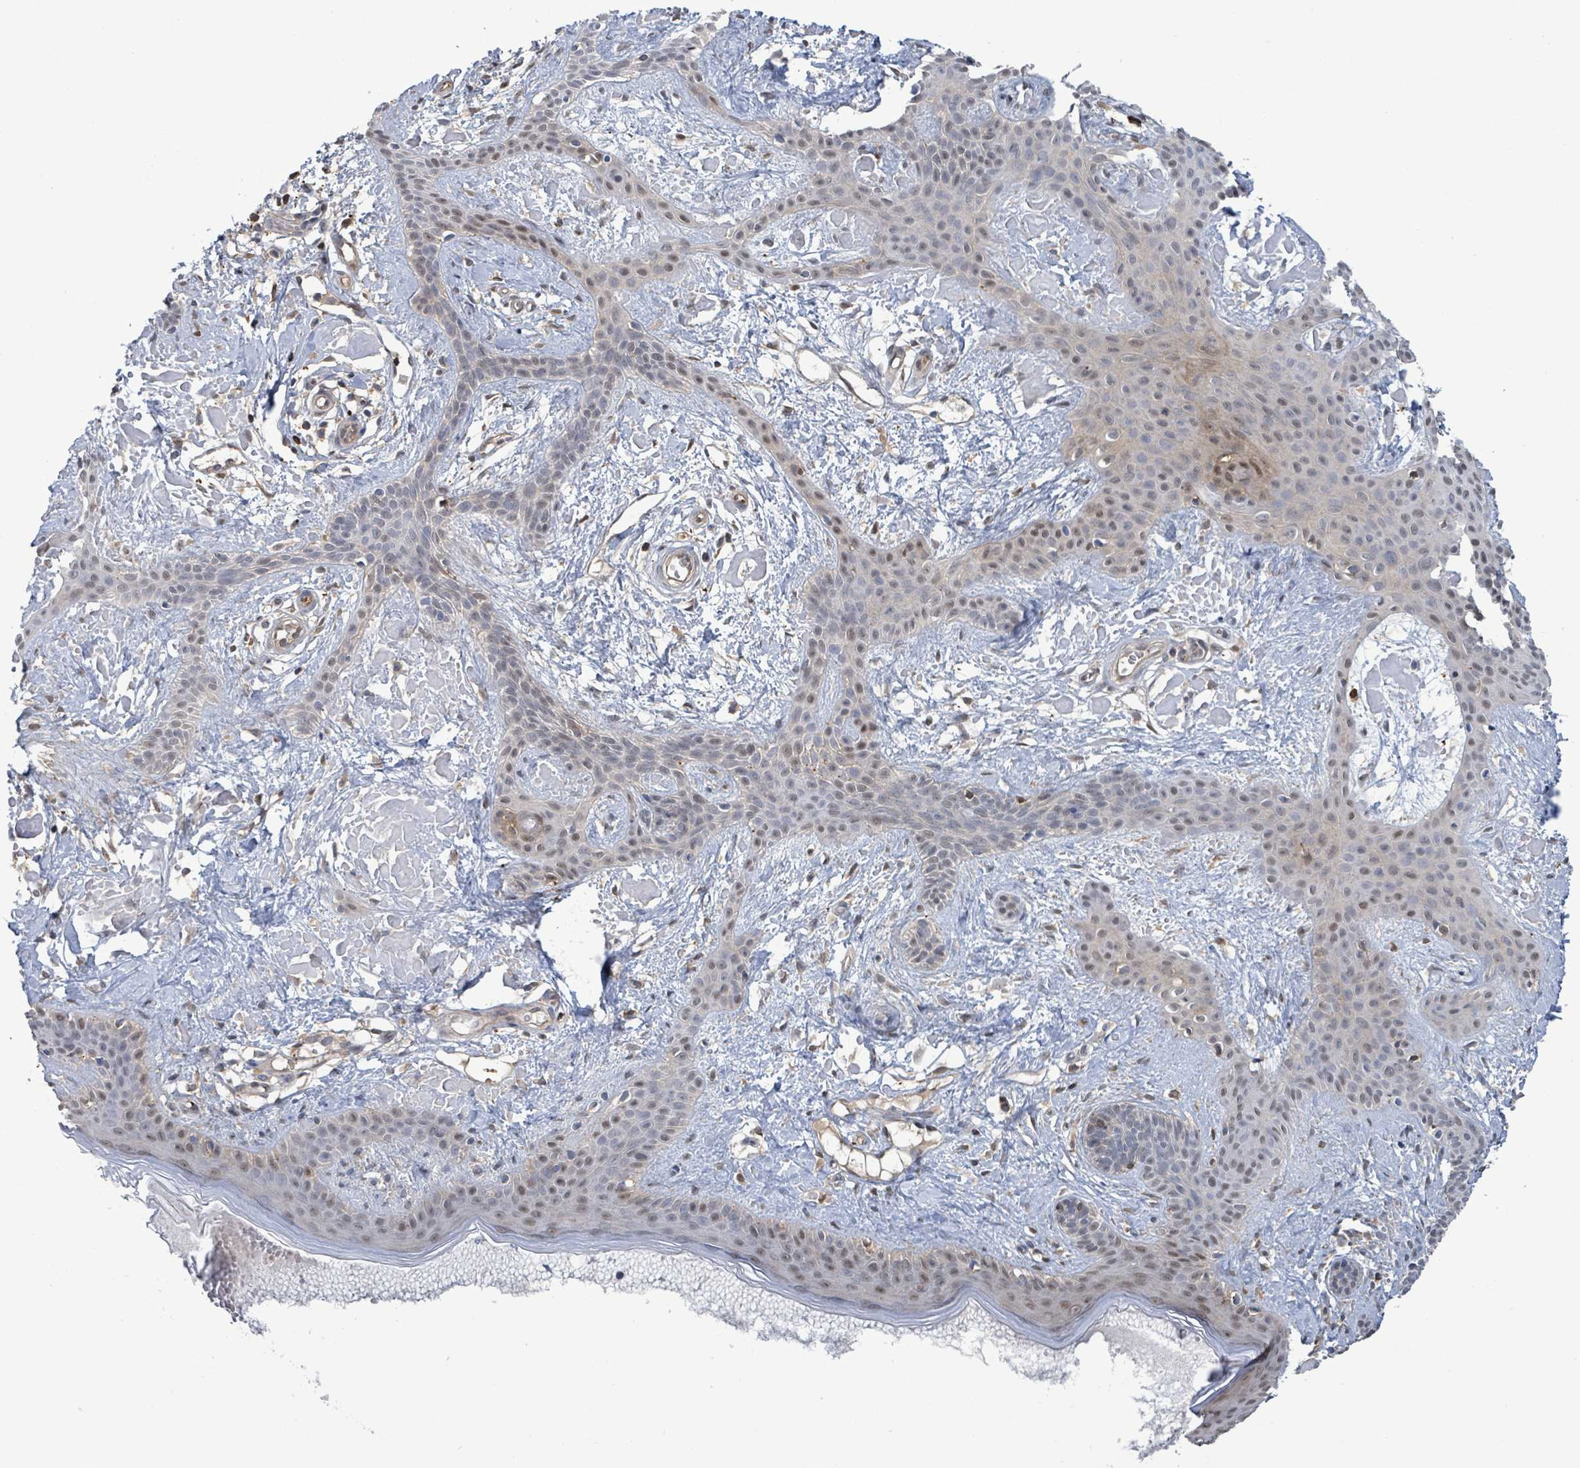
{"staining": {"intensity": "moderate", "quantity": "<25%", "location": "nuclear"}, "tissue": "skin cancer", "cell_type": "Tumor cells", "image_type": "cancer", "snomed": [{"axis": "morphology", "description": "Basal cell carcinoma"}, {"axis": "topography", "description": "Skin"}], "caption": "Immunohistochemistry (IHC) (DAB) staining of skin cancer demonstrates moderate nuclear protein expression in approximately <25% of tumor cells.", "gene": "PGAM1", "patient": {"sex": "male", "age": 78}}